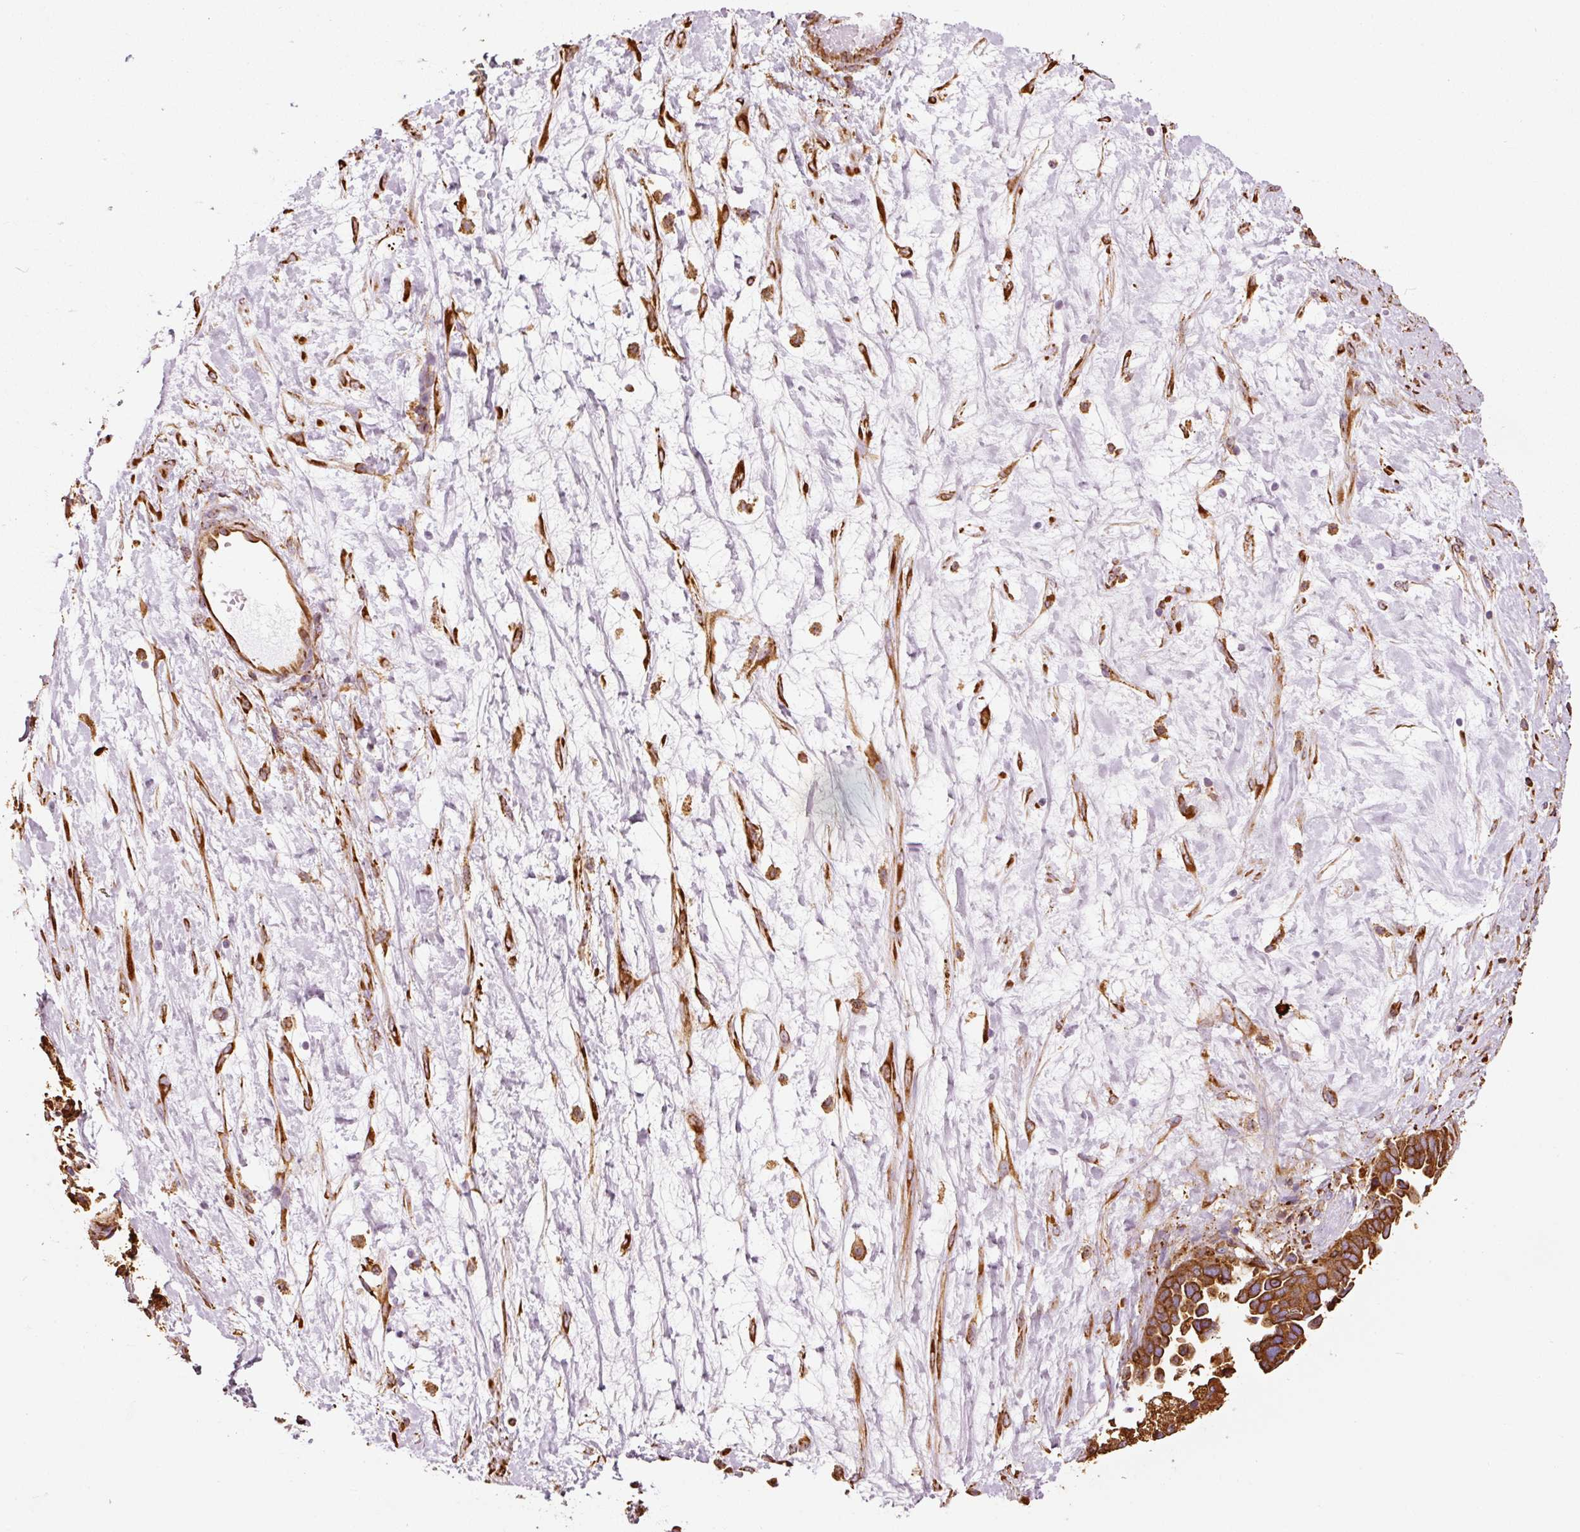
{"staining": {"intensity": "strong", "quantity": ">75%", "location": "cytoplasmic/membranous"}, "tissue": "ovarian cancer", "cell_type": "Tumor cells", "image_type": "cancer", "snomed": [{"axis": "morphology", "description": "Cystadenocarcinoma, serous, NOS"}, {"axis": "topography", "description": "Ovary"}], "caption": "Immunohistochemical staining of ovarian serous cystadenocarcinoma displays high levels of strong cytoplasmic/membranous protein expression in about >75% of tumor cells.", "gene": "KLC1", "patient": {"sex": "female", "age": 54}}